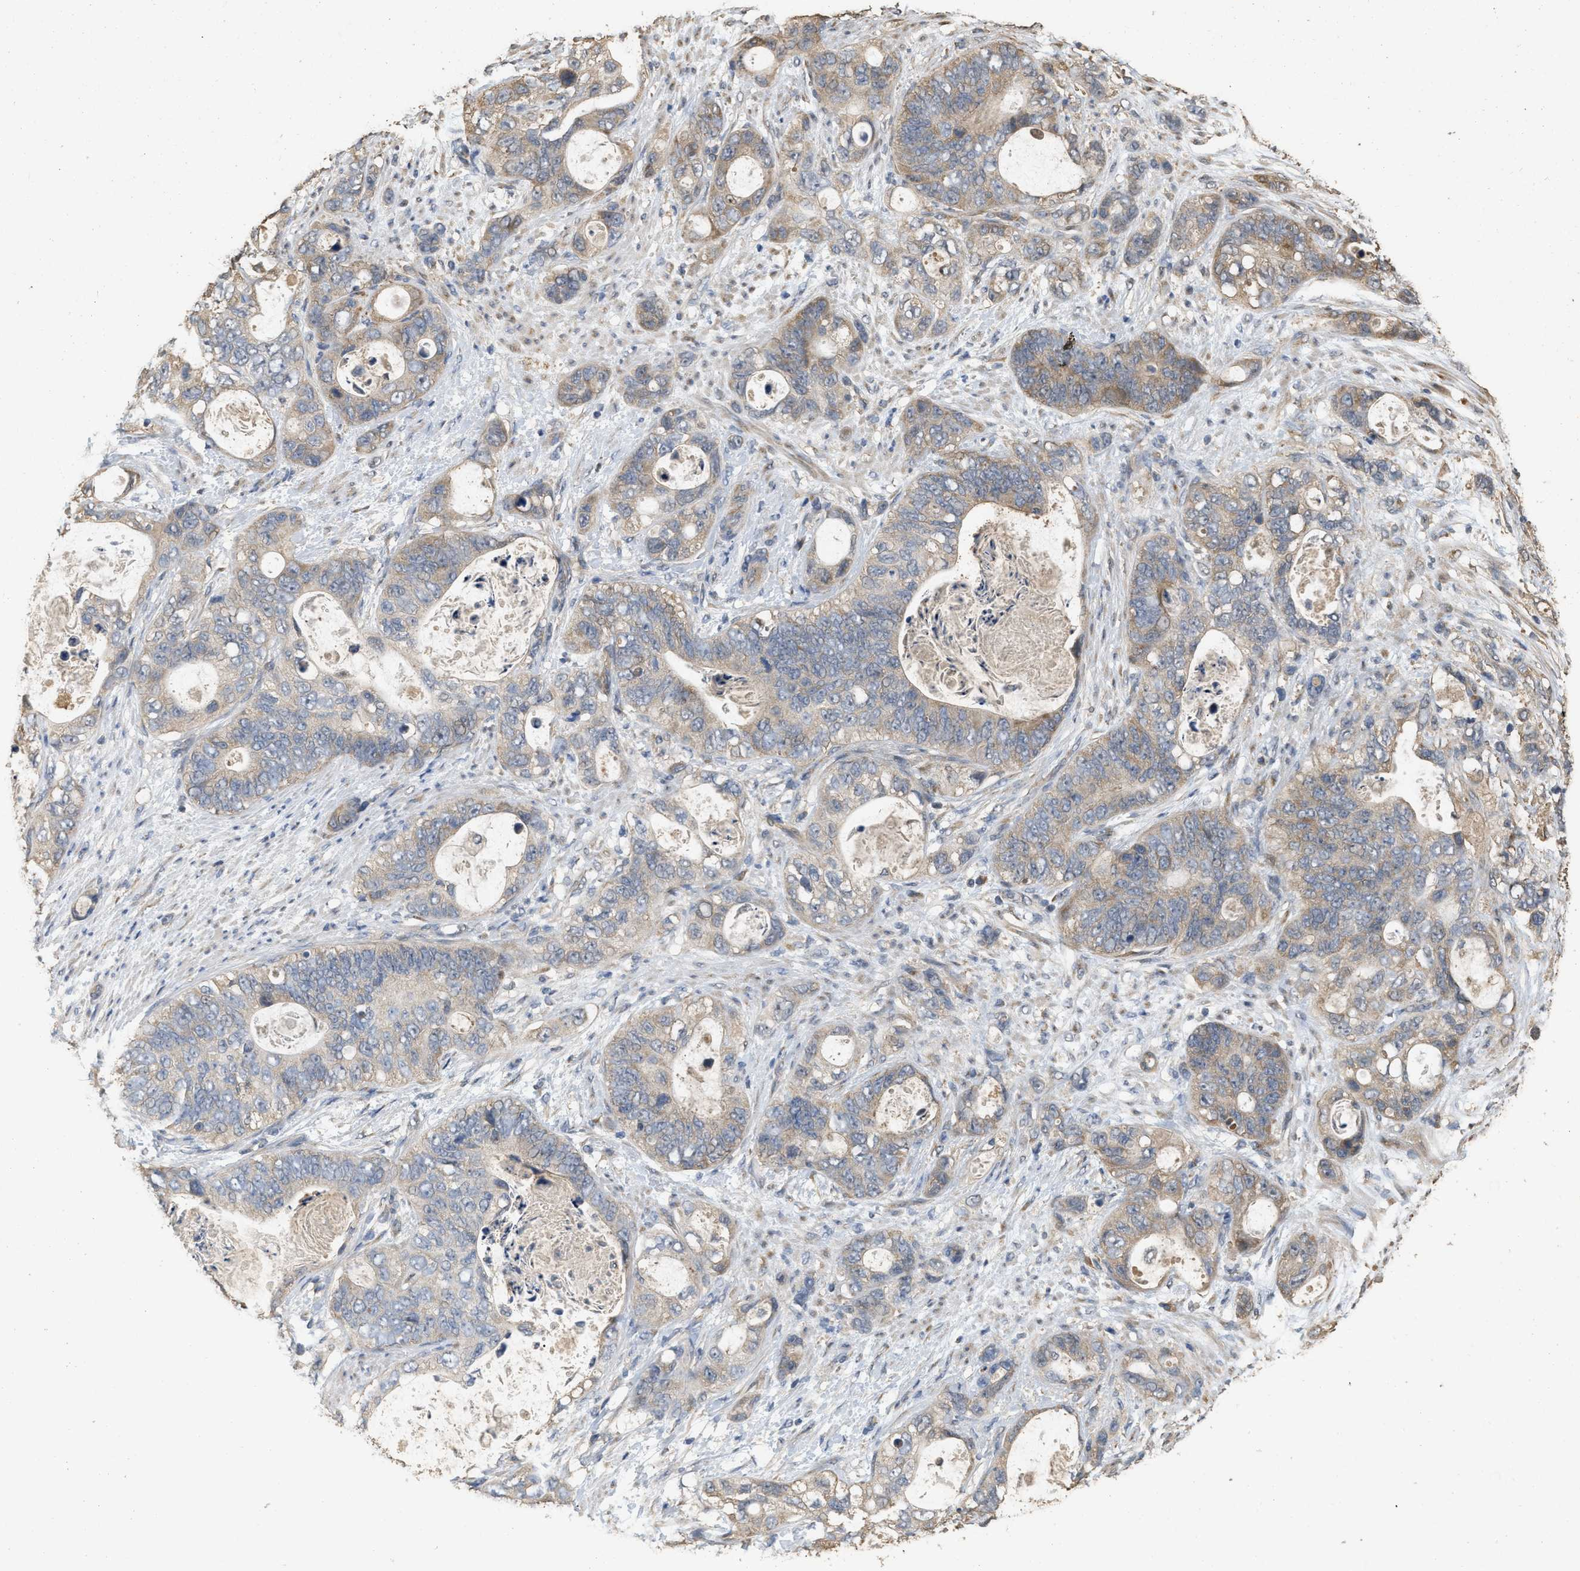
{"staining": {"intensity": "moderate", "quantity": ">75%", "location": "cytoplasmic/membranous"}, "tissue": "stomach cancer", "cell_type": "Tumor cells", "image_type": "cancer", "snomed": [{"axis": "morphology", "description": "Normal tissue, NOS"}, {"axis": "morphology", "description": "Adenocarcinoma, NOS"}, {"axis": "topography", "description": "Stomach"}], "caption": "Immunohistochemistry (IHC) of human stomach cancer (adenocarcinoma) reveals medium levels of moderate cytoplasmic/membranous staining in about >75% of tumor cells.", "gene": "NCS1", "patient": {"sex": "female", "age": 89}}